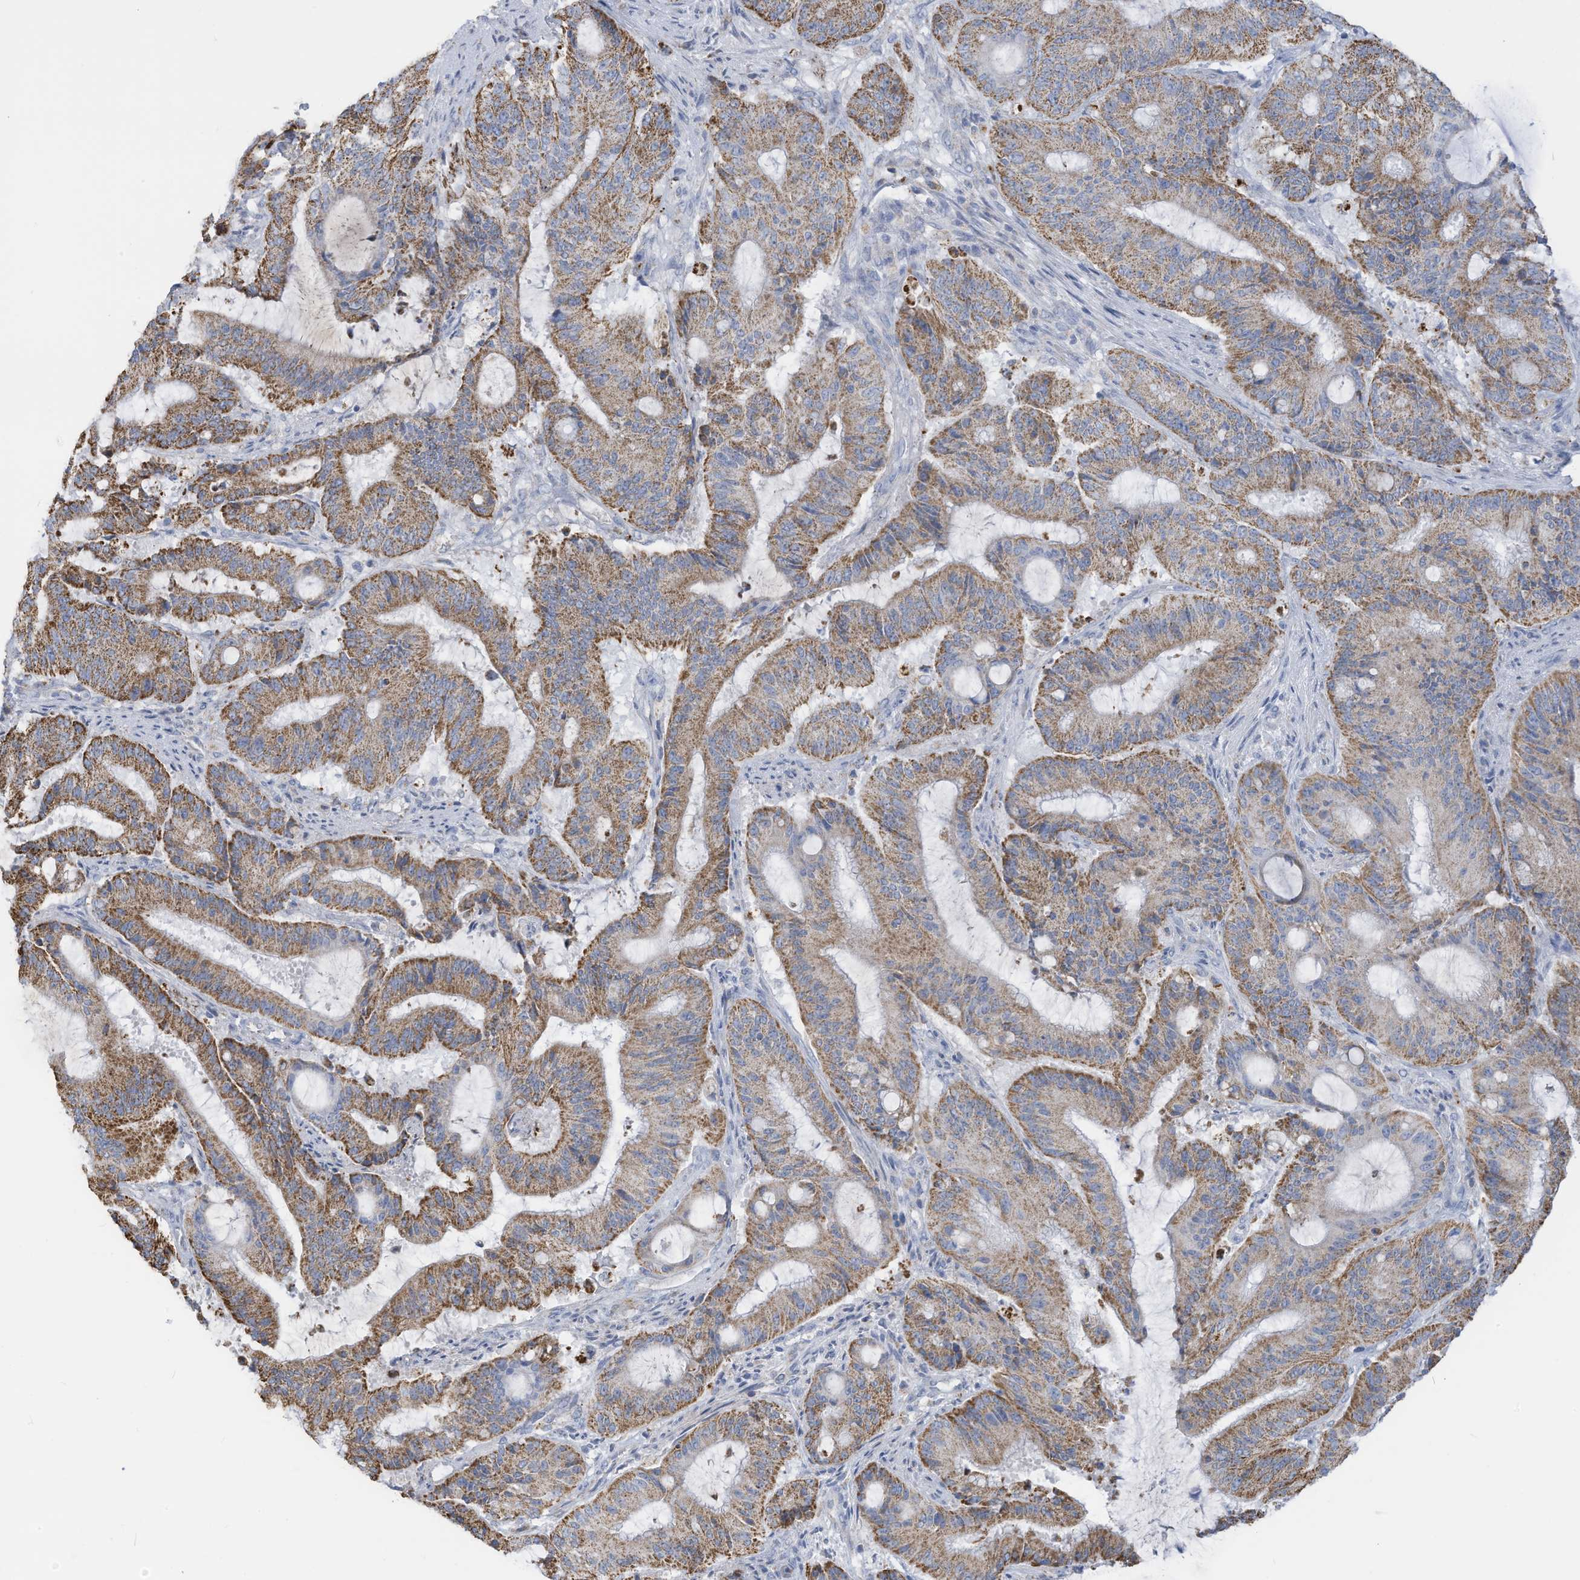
{"staining": {"intensity": "moderate", "quantity": ">75%", "location": "cytoplasmic/membranous"}, "tissue": "liver cancer", "cell_type": "Tumor cells", "image_type": "cancer", "snomed": [{"axis": "morphology", "description": "Normal tissue, NOS"}, {"axis": "morphology", "description": "Cholangiocarcinoma"}, {"axis": "topography", "description": "Liver"}, {"axis": "topography", "description": "Peripheral nerve tissue"}], "caption": "Human cholangiocarcinoma (liver) stained for a protein (brown) reveals moderate cytoplasmic/membranous positive expression in about >75% of tumor cells.", "gene": "NLN", "patient": {"sex": "female", "age": 73}}